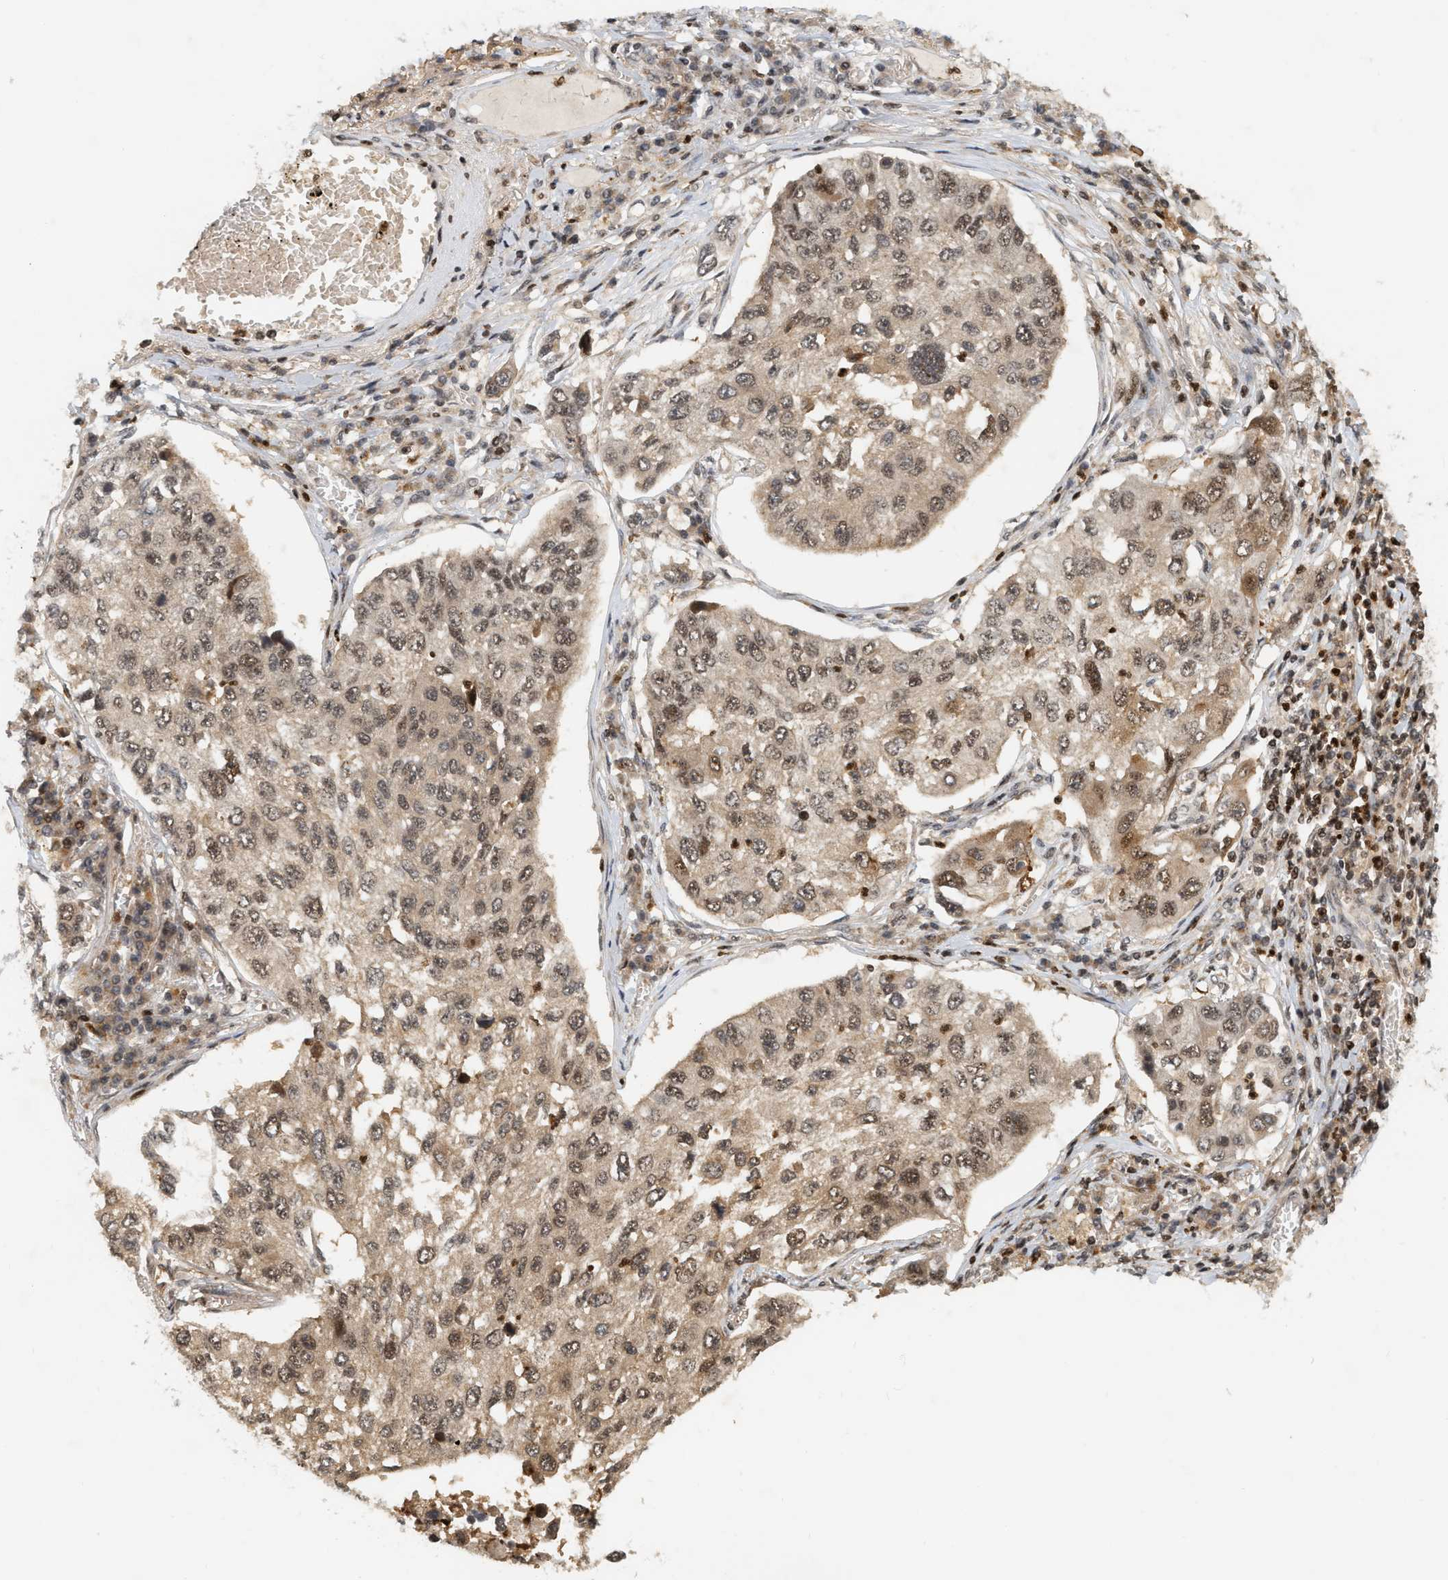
{"staining": {"intensity": "weak", "quantity": ">75%", "location": "cytoplasmic/membranous,nuclear"}, "tissue": "lung cancer", "cell_type": "Tumor cells", "image_type": "cancer", "snomed": [{"axis": "morphology", "description": "Squamous cell carcinoma, NOS"}, {"axis": "topography", "description": "Lung"}], "caption": "Brown immunohistochemical staining in human lung cancer exhibits weak cytoplasmic/membranous and nuclear staining in about >75% of tumor cells.", "gene": "NFE2L2", "patient": {"sex": "male", "age": 71}}